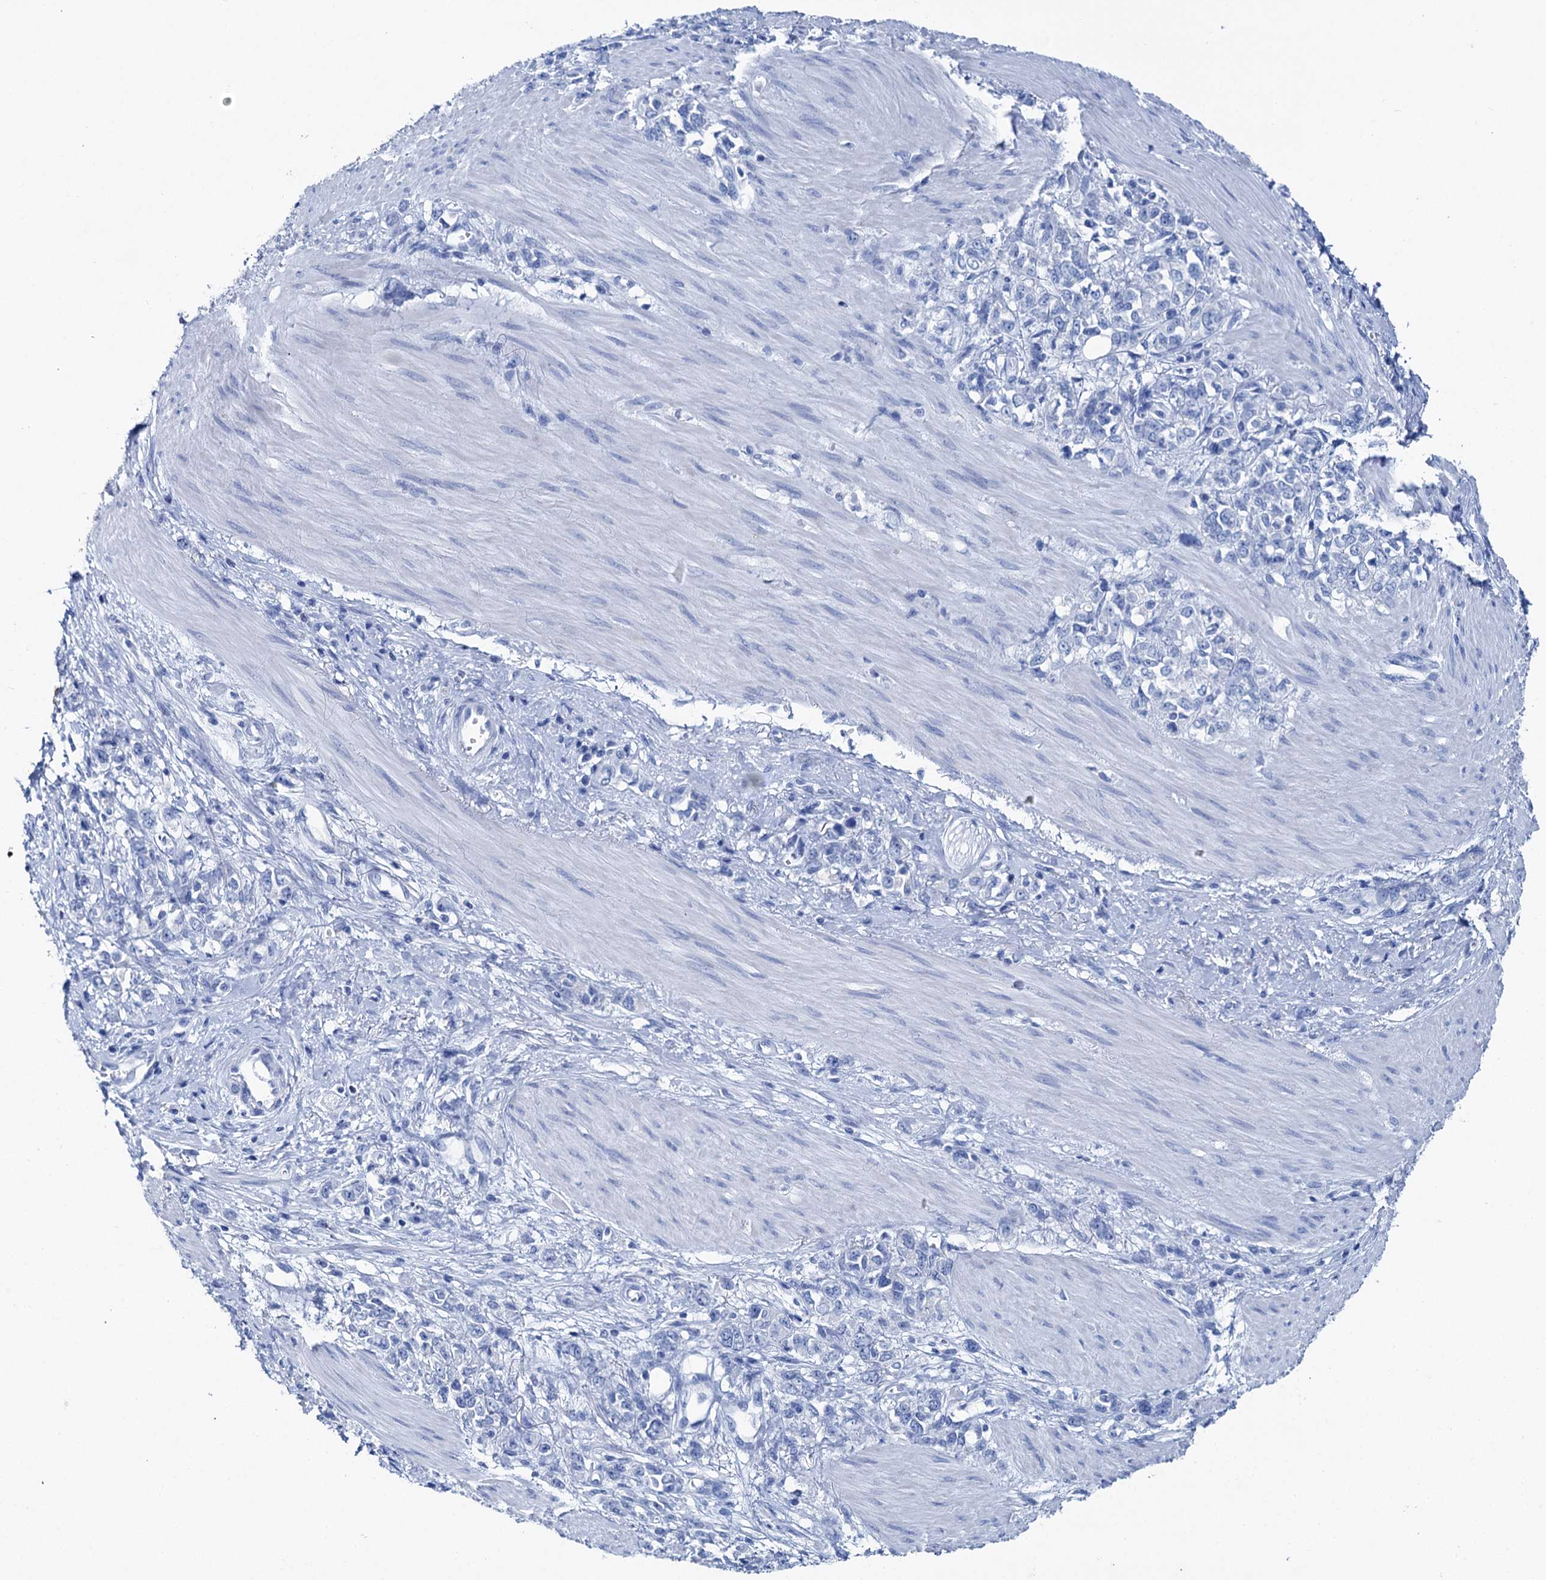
{"staining": {"intensity": "negative", "quantity": "none", "location": "none"}, "tissue": "stomach cancer", "cell_type": "Tumor cells", "image_type": "cancer", "snomed": [{"axis": "morphology", "description": "Adenocarcinoma, NOS"}, {"axis": "topography", "description": "Stomach"}], "caption": "Immunohistochemistry micrograph of neoplastic tissue: human adenocarcinoma (stomach) stained with DAB shows no significant protein expression in tumor cells.", "gene": "BRINP1", "patient": {"sex": "female", "age": 76}}